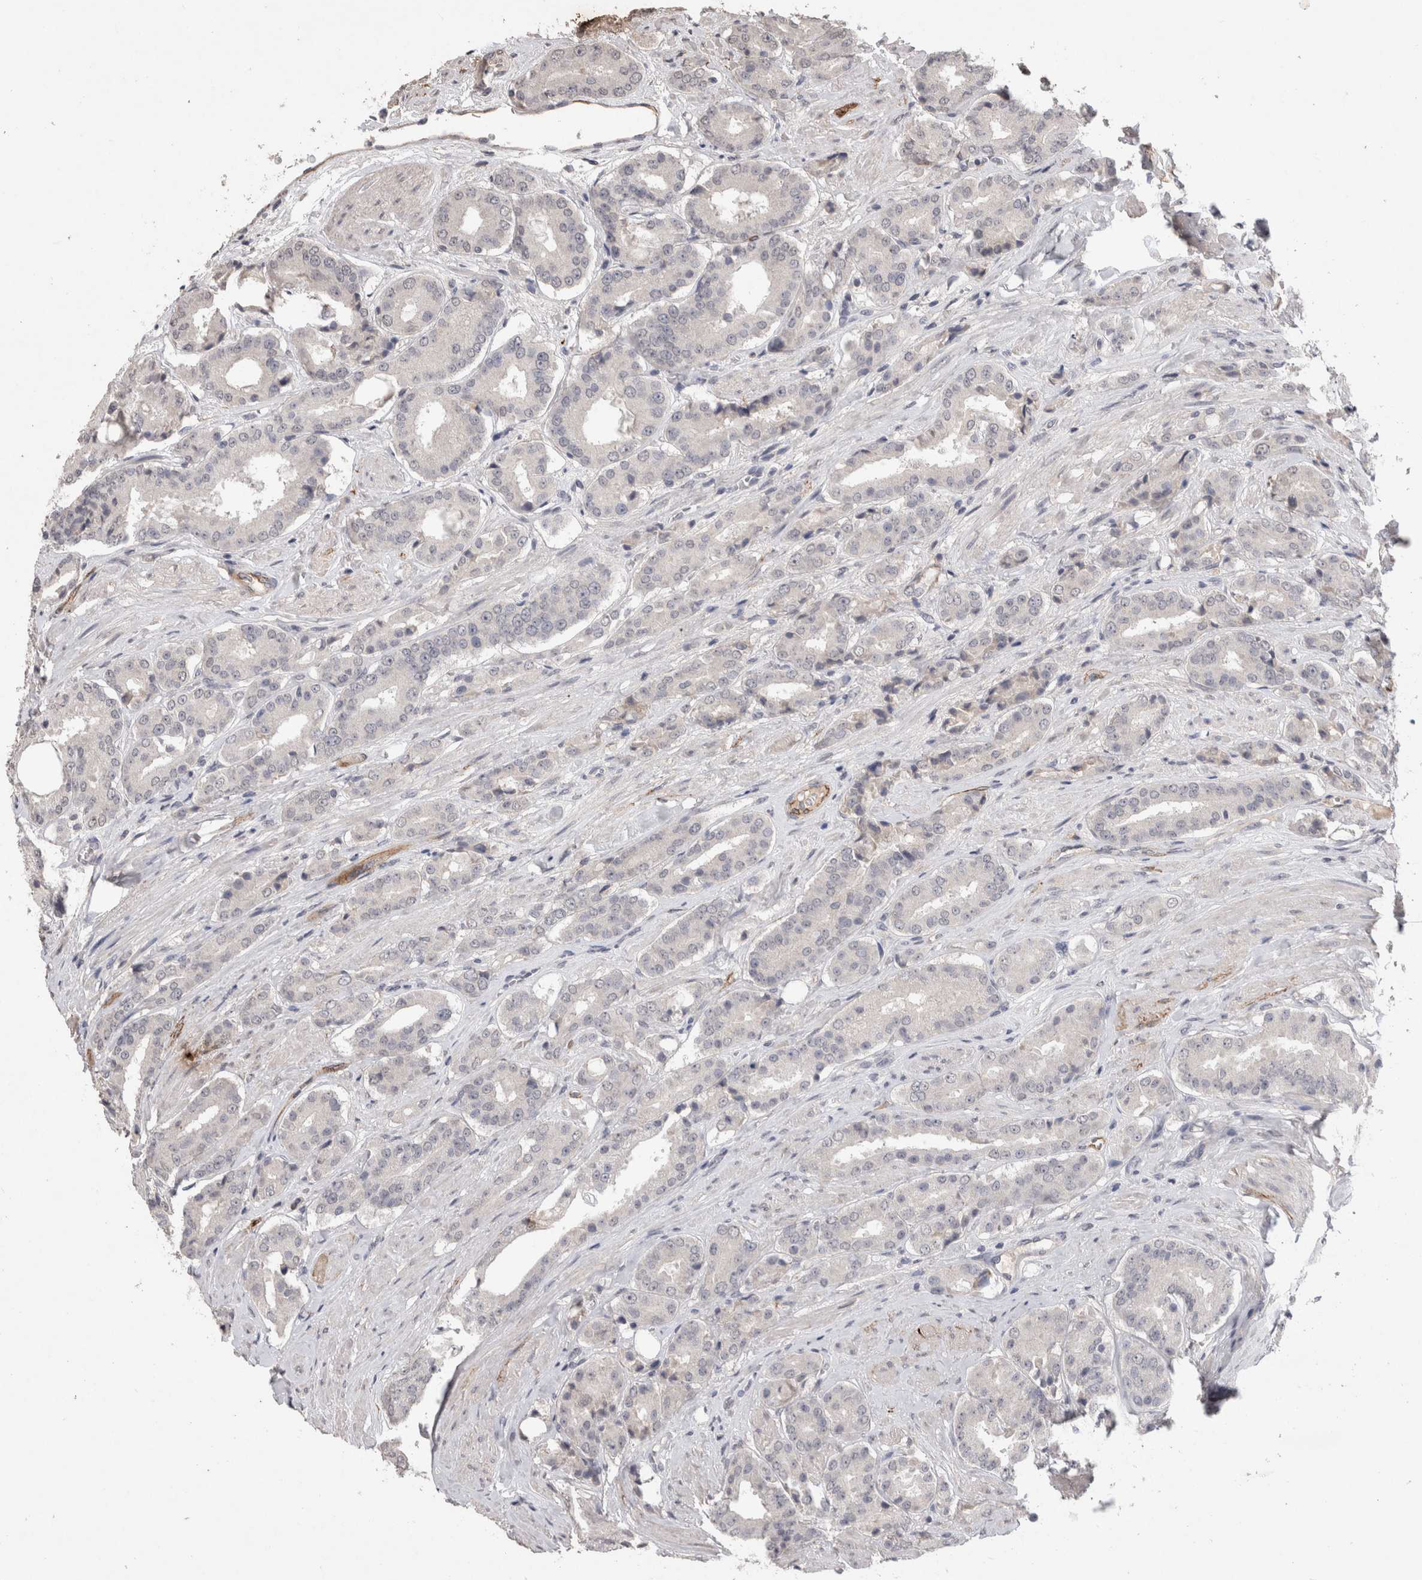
{"staining": {"intensity": "negative", "quantity": "none", "location": "none"}, "tissue": "prostate cancer", "cell_type": "Tumor cells", "image_type": "cancer", "snomed": [{"axis": "morphology", "description": "Adenocarcinoma, High grade"}, {"axis": "topography", "description": "Prostate"}], "caption": "Immunohistochemical staining of human prostate cancer exhibits no significant expression in tumor cells.", "gene": "CDH13", "patient": {"sex": "male", "age": 71}}